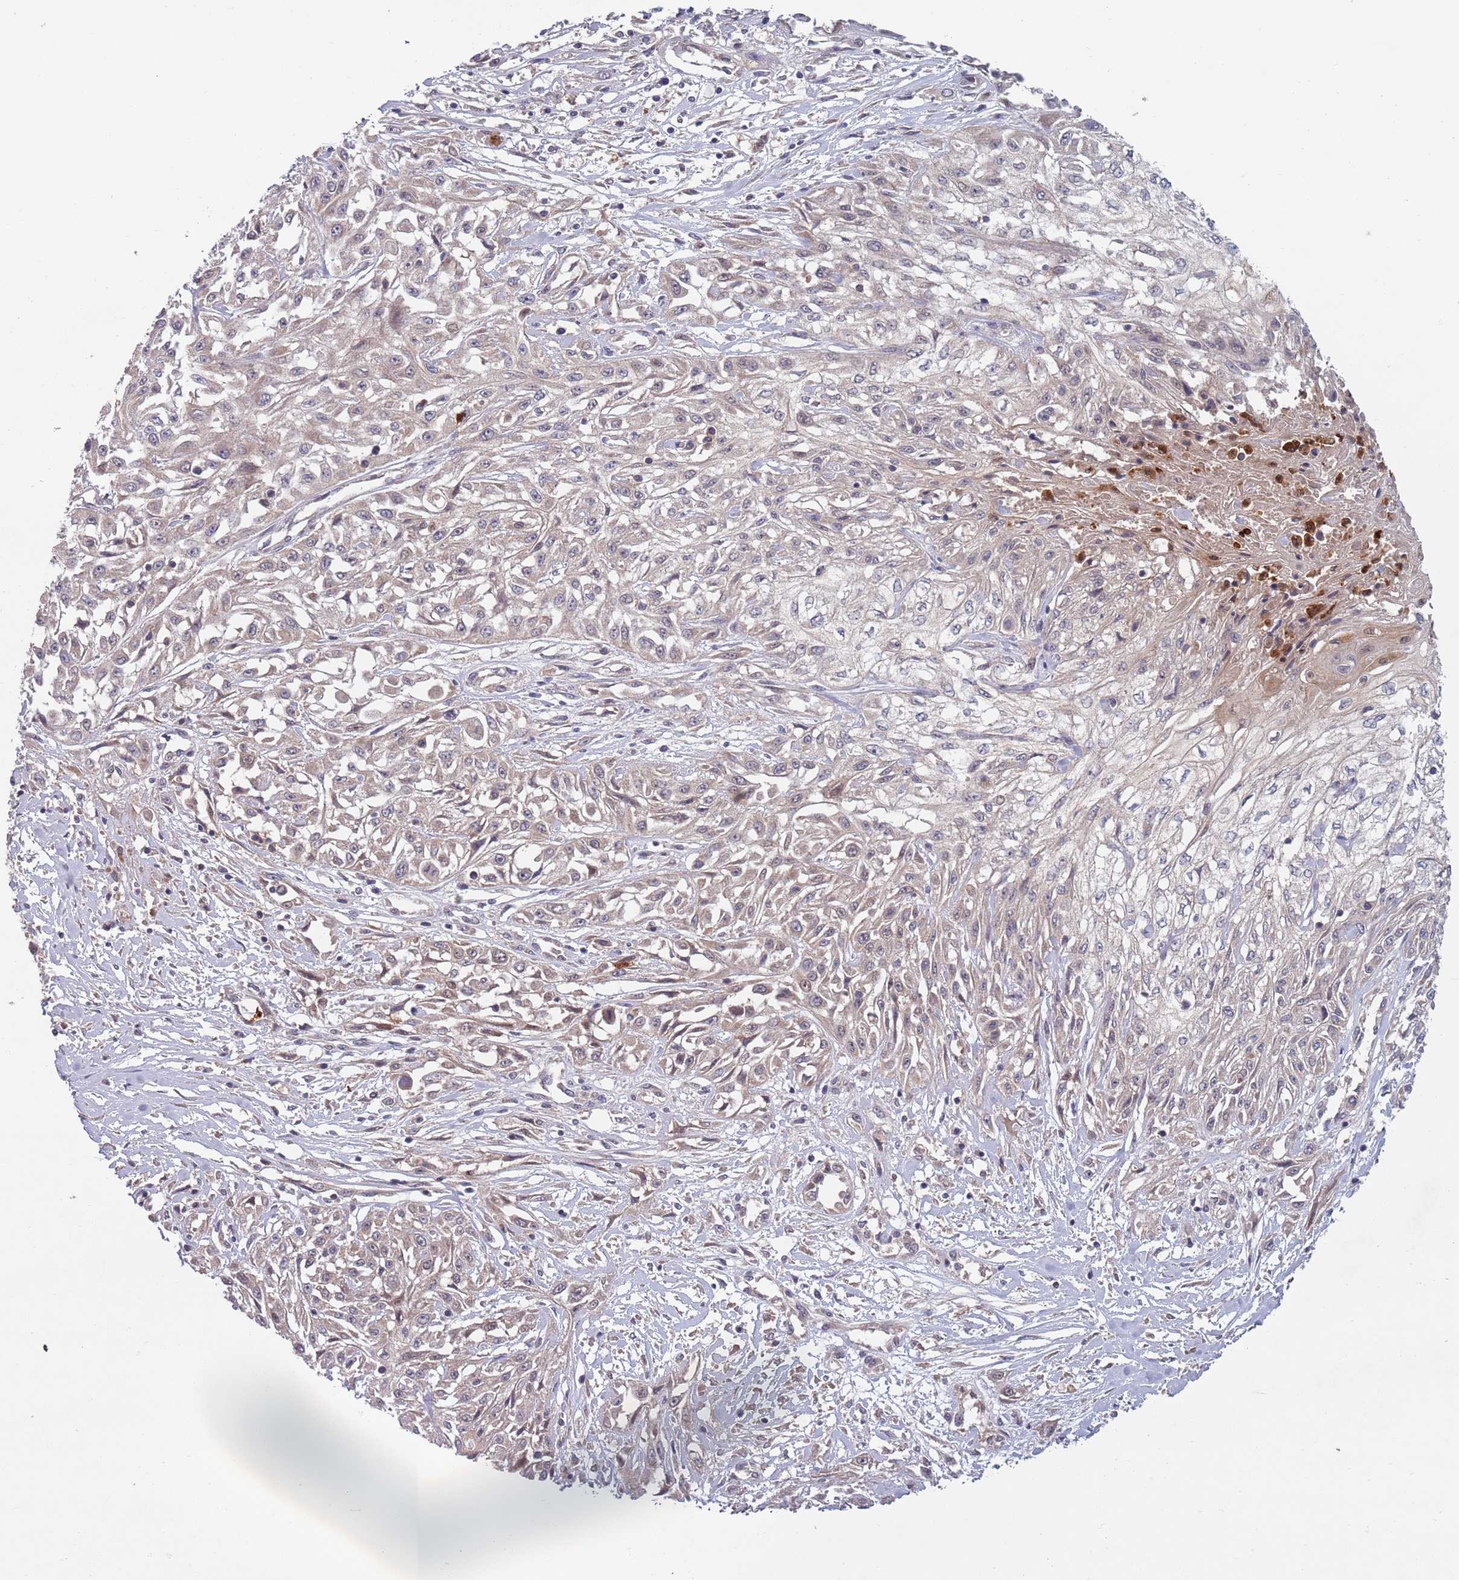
{"staining": {"intensity": "negative", "quantity": "none", "location": "none"}, "tissue": "skin cancer", "cell_type": "Tumor cells", "image_type": "cancer", "snomed": [{"axis": "morphology", "description": "Squamous cell carcinoma, NOS"}, {"axis": "morphology", "description": "Squamous cell carcinoma, metastatic, NOS"}, {"axis": "topography", "description": "Skin"}, {"axis": "topography", "description": "Lymph node"}], "caption": "Image shows no protein expression in tumor cells of skin cancer (squamous cell carcinoma) tissue. The staining is performed using DAB (3,3'-diaminobenzidine) brown chromogen with nuclei counter-stained in using hematoxylin.", "gene": "TYW1", "patient": {"sex": "male", "age": 75}}